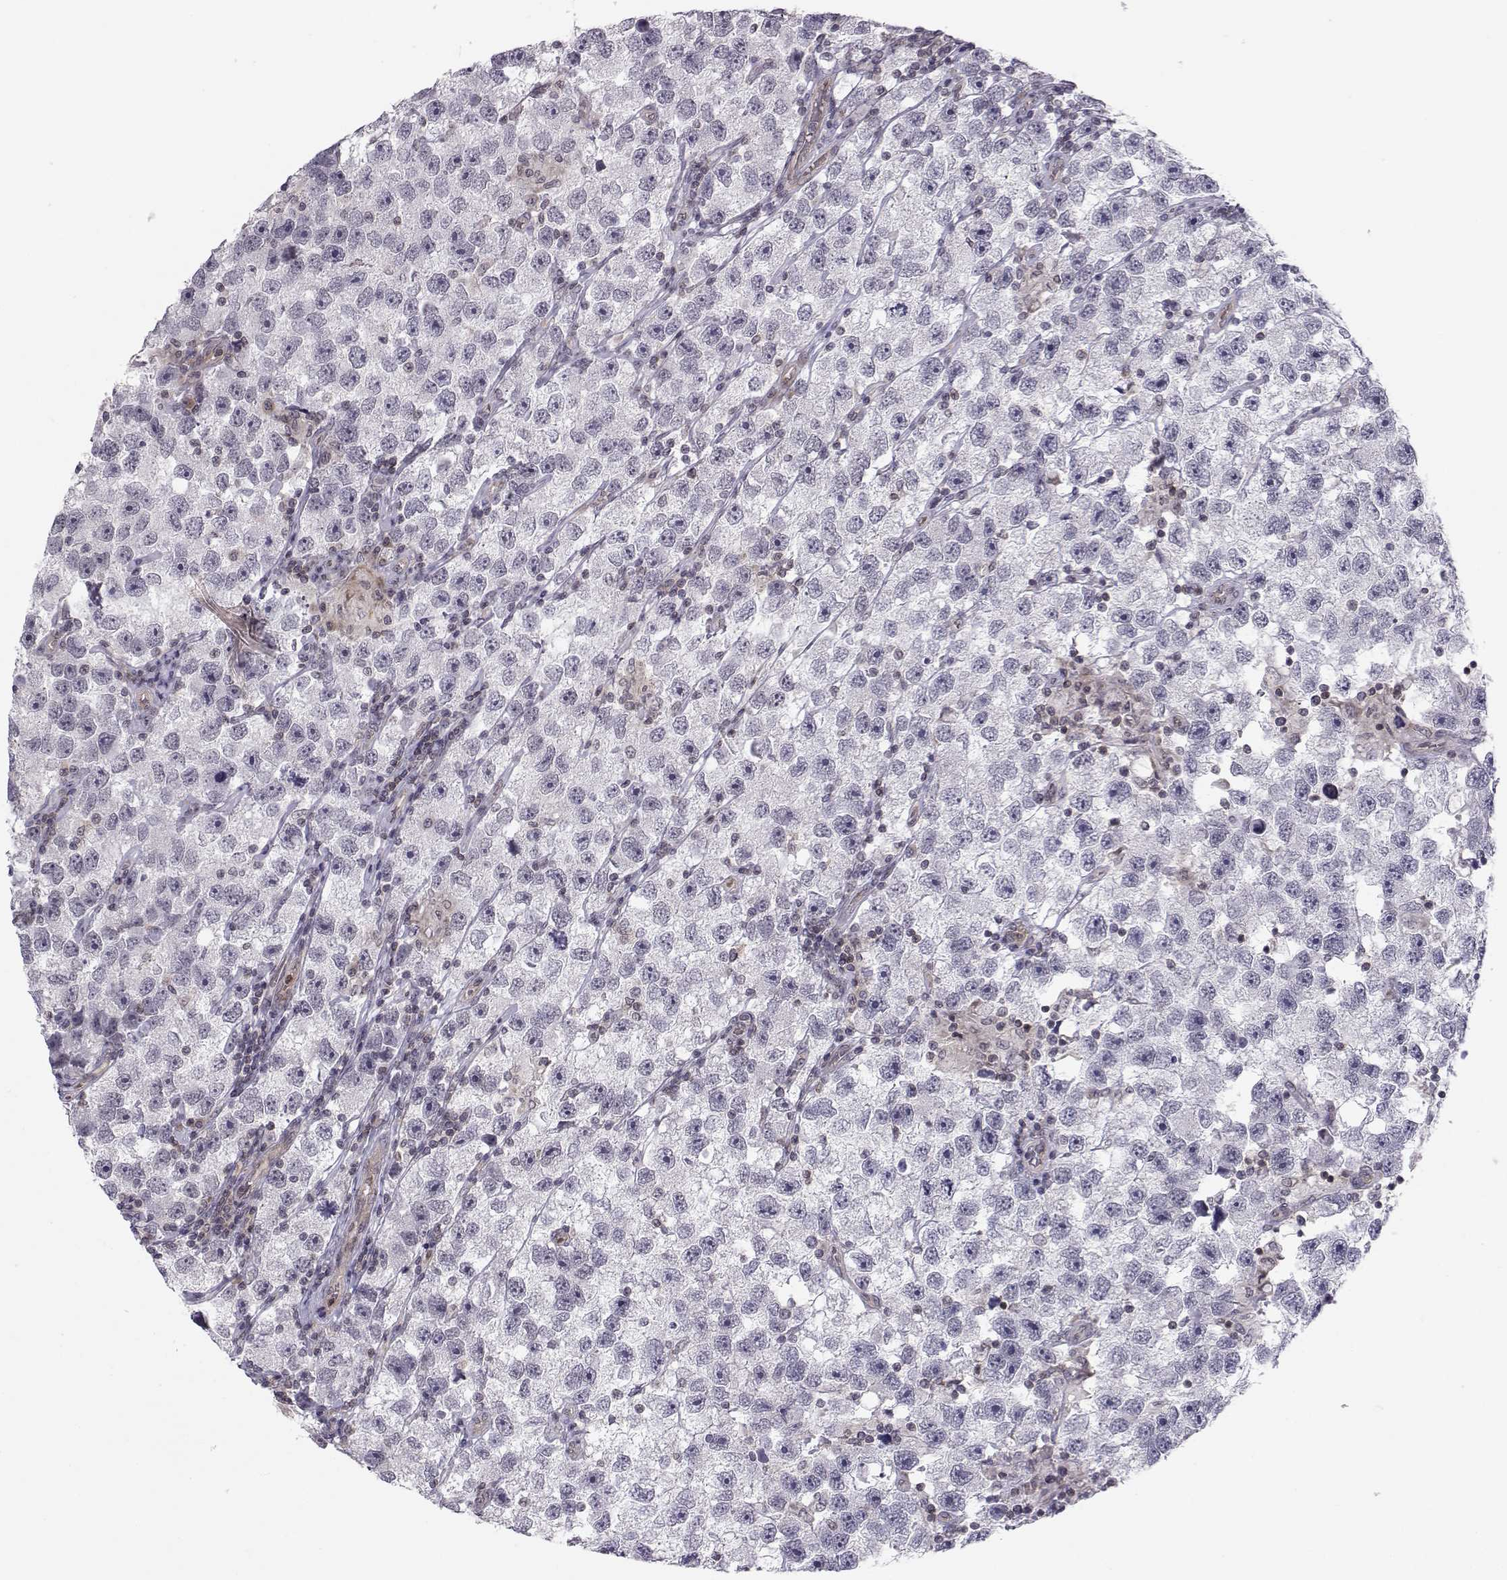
{"staining": {"intensity": "negative", "quantity": "none", "location": "none"}, "tissue": "testis cancer", "cell_type": "Tumor cells", "image_type": "cancer", "snomed": [{"axis": "morphology", "description": "Seminoma, NOS"}, {"axis": "topography", "description": "Testis"}], "caption": "Testis seminoma was stained to show a protein in brown. There is no significant expression in tumor cells. (DAB immunohistochemistry (IHC) with hematoxylin counter stain).", "gene": "KIF13B", "patient": {"sex": "male", "age": 26}}